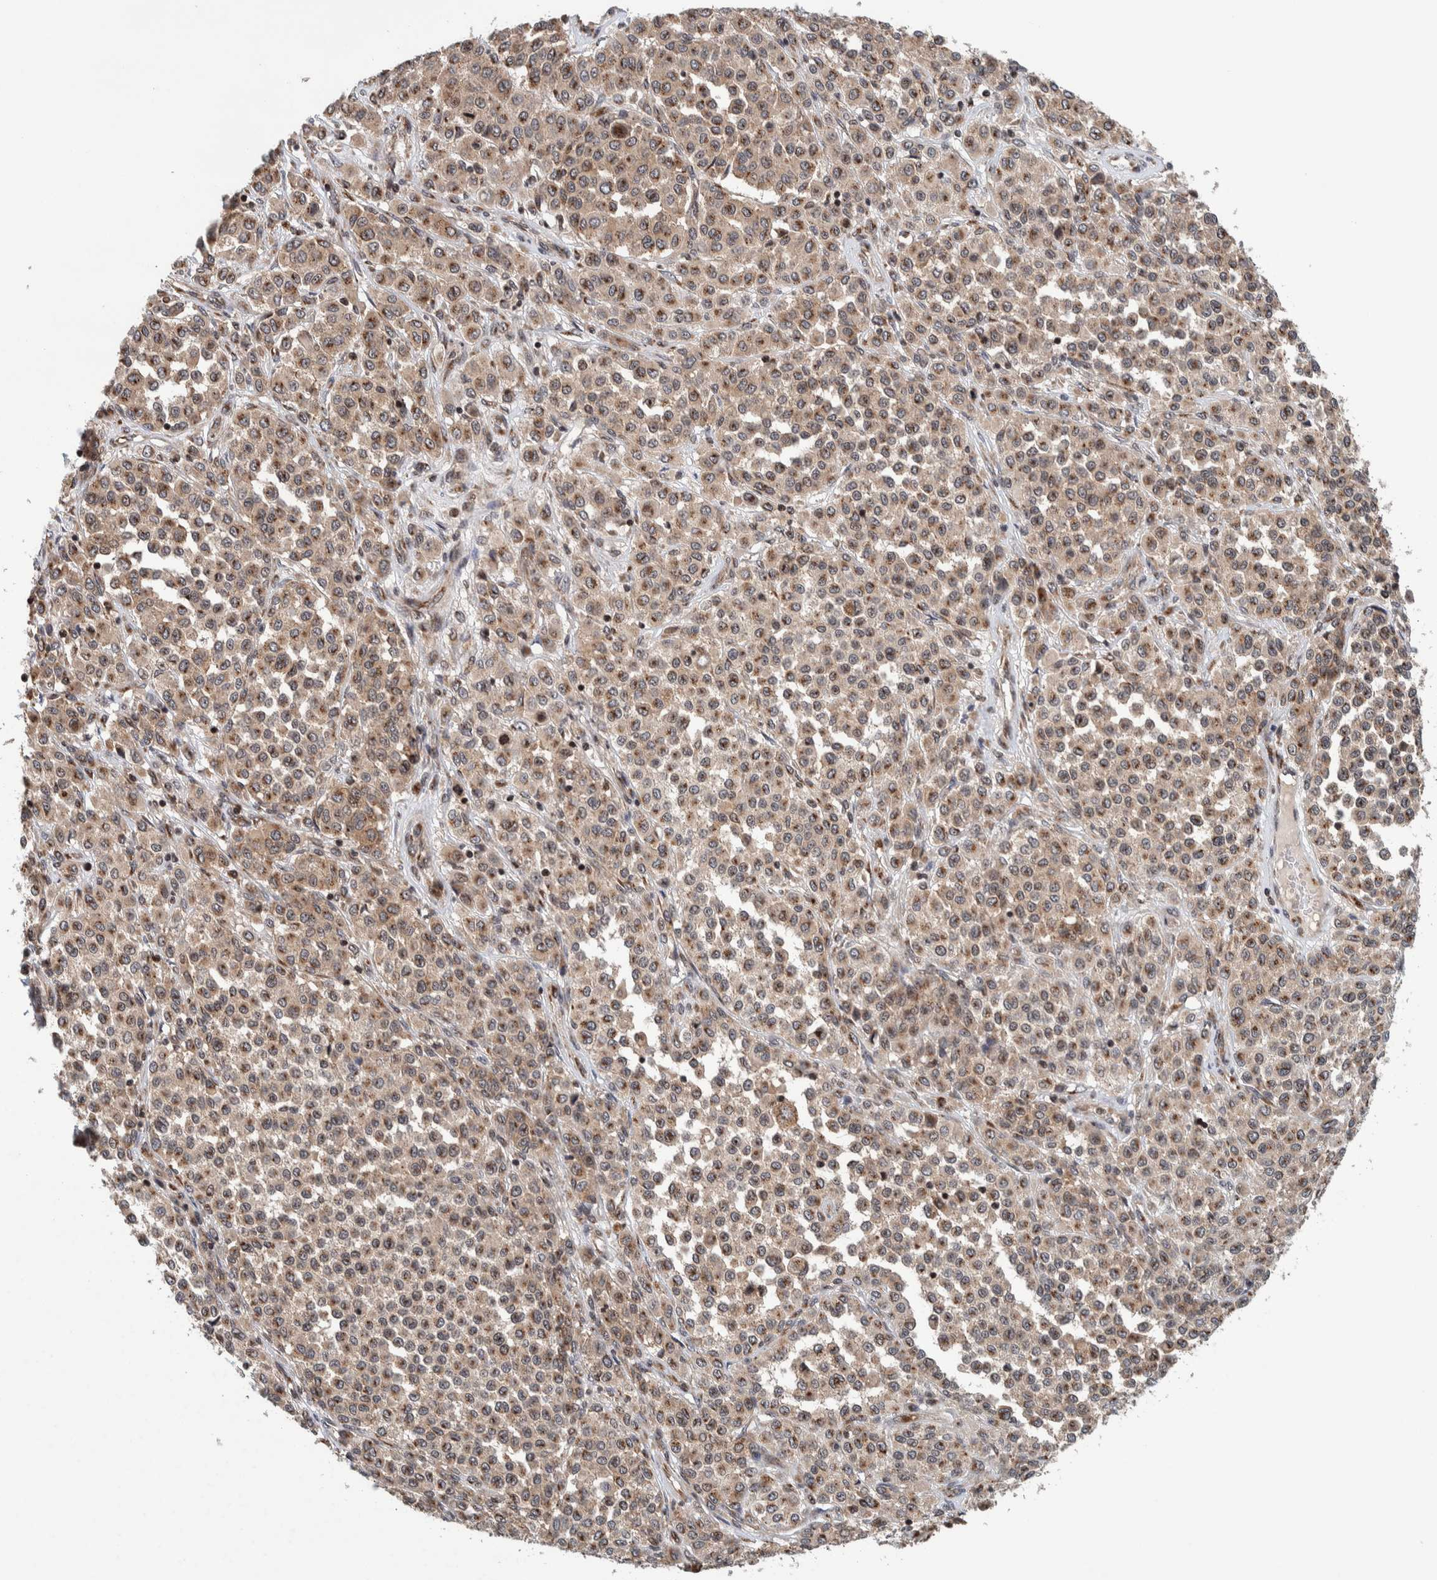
{"staining": {"intensity": "moderate", "quantity": ">75%", "location": "cytoplasmic/membranous"}, "tissue": "melanoma", "cell_type": "Tumor cells", "image_type": "cancer", "snomed": [{"axis": "morphology", "description": "Malignant melanoma, Metastatic site"}, {"axis": "topography", "description": "Pancreas"}], "caption": "Immunohistochemical staining of human melanoma demonstrates medium levels of moderate cytoplasmic/membranous positivity in about >75% of tumor cells.", "gene": "CCDC182", "patient": {"sex": "female", "age": 30}}